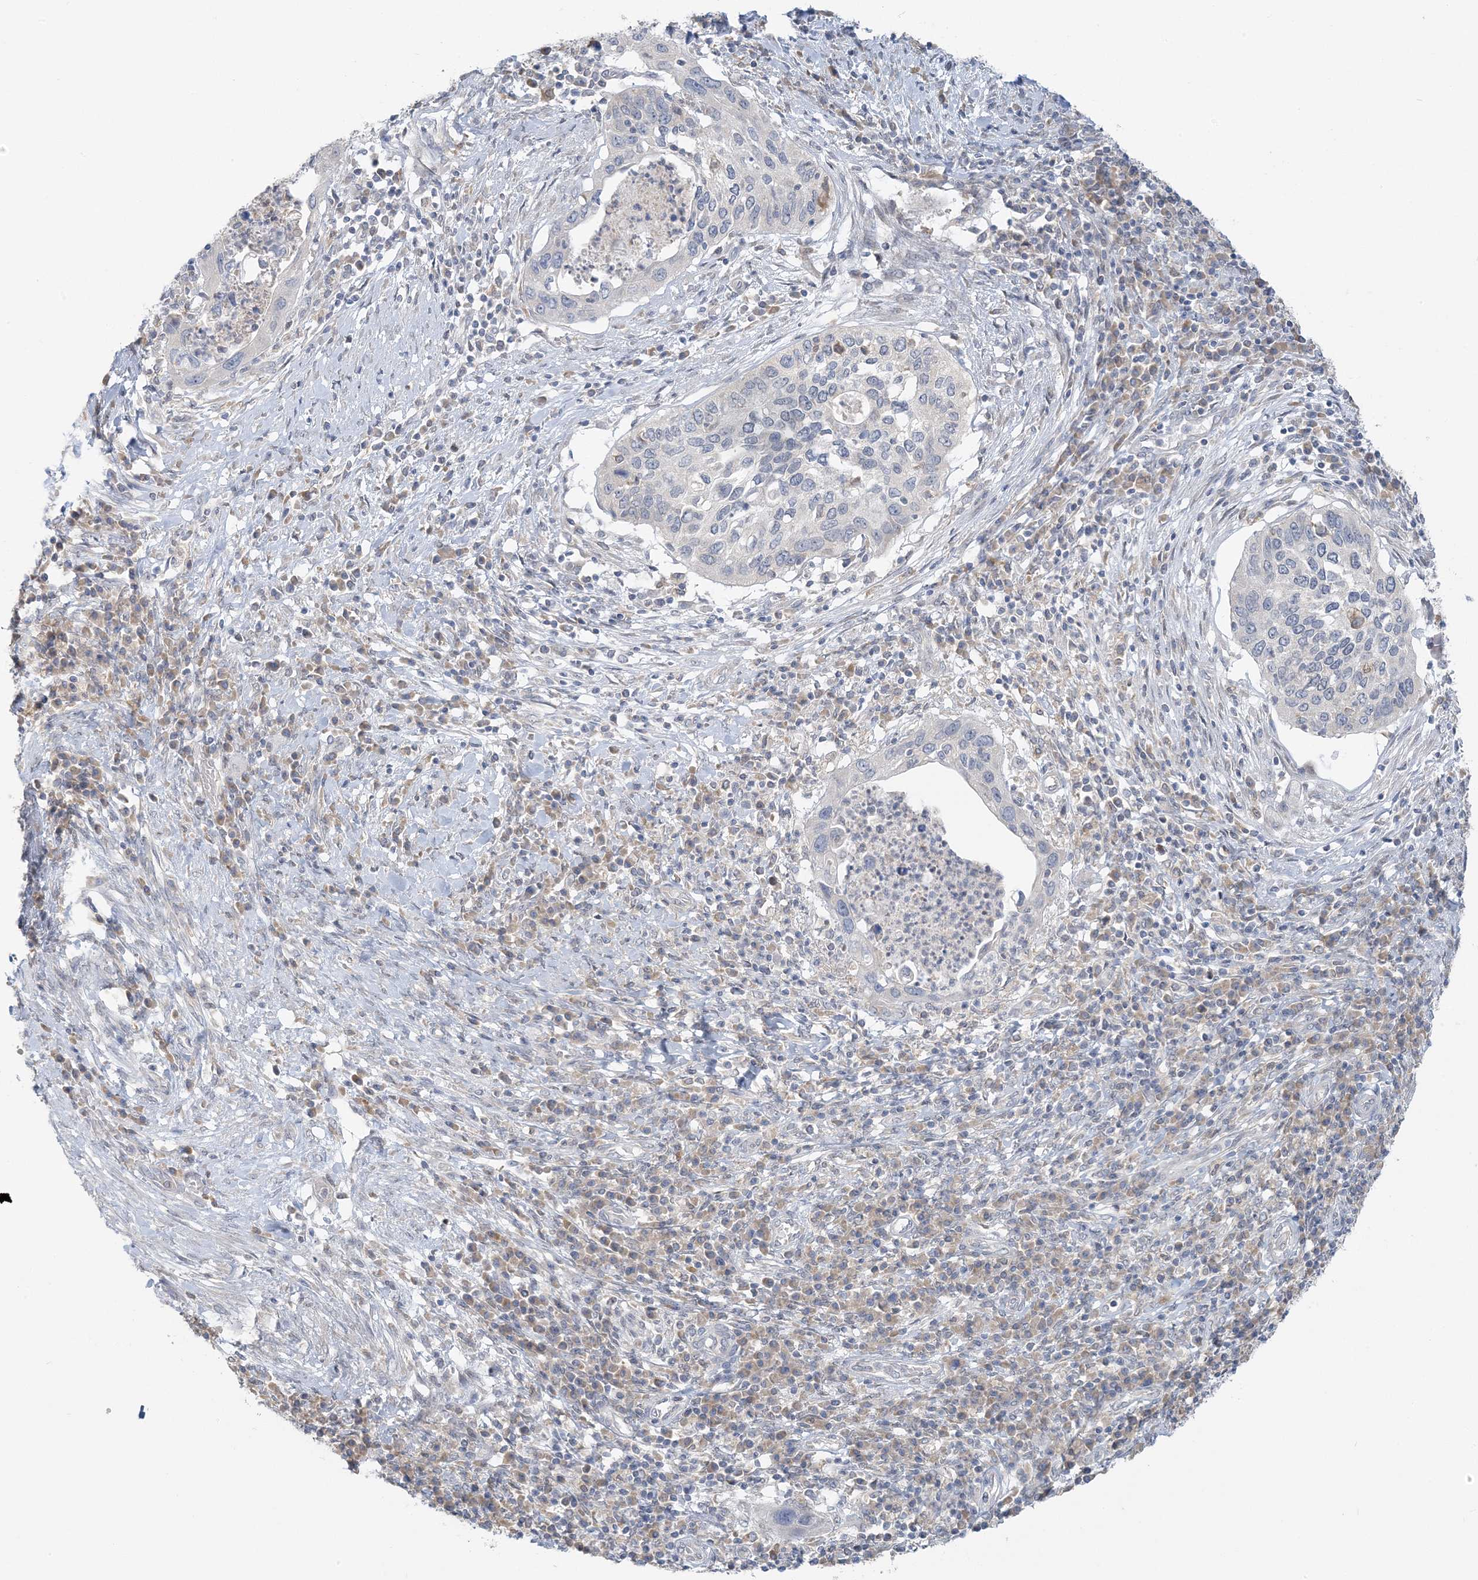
{"staining": {"intensity": "negative", "quantity": "none", "location": "none"}, "tissue": "cervical cancer", "cell_type": "Tumor cells", "image_type": "cancer", "snomed": [{"axis": "morphology", "description": "Squamous cell carcinoma, NOS"}, {"axis": "topography", "description": "Cervix"}], "caption": "Immunohistochemistry (IHC) image of human cervical cancer stained for a protein (brown), which exhibits no expression in tumor cells.", "gene": "EEFSEC", "patient": {"sex": "female", "age": 38}}